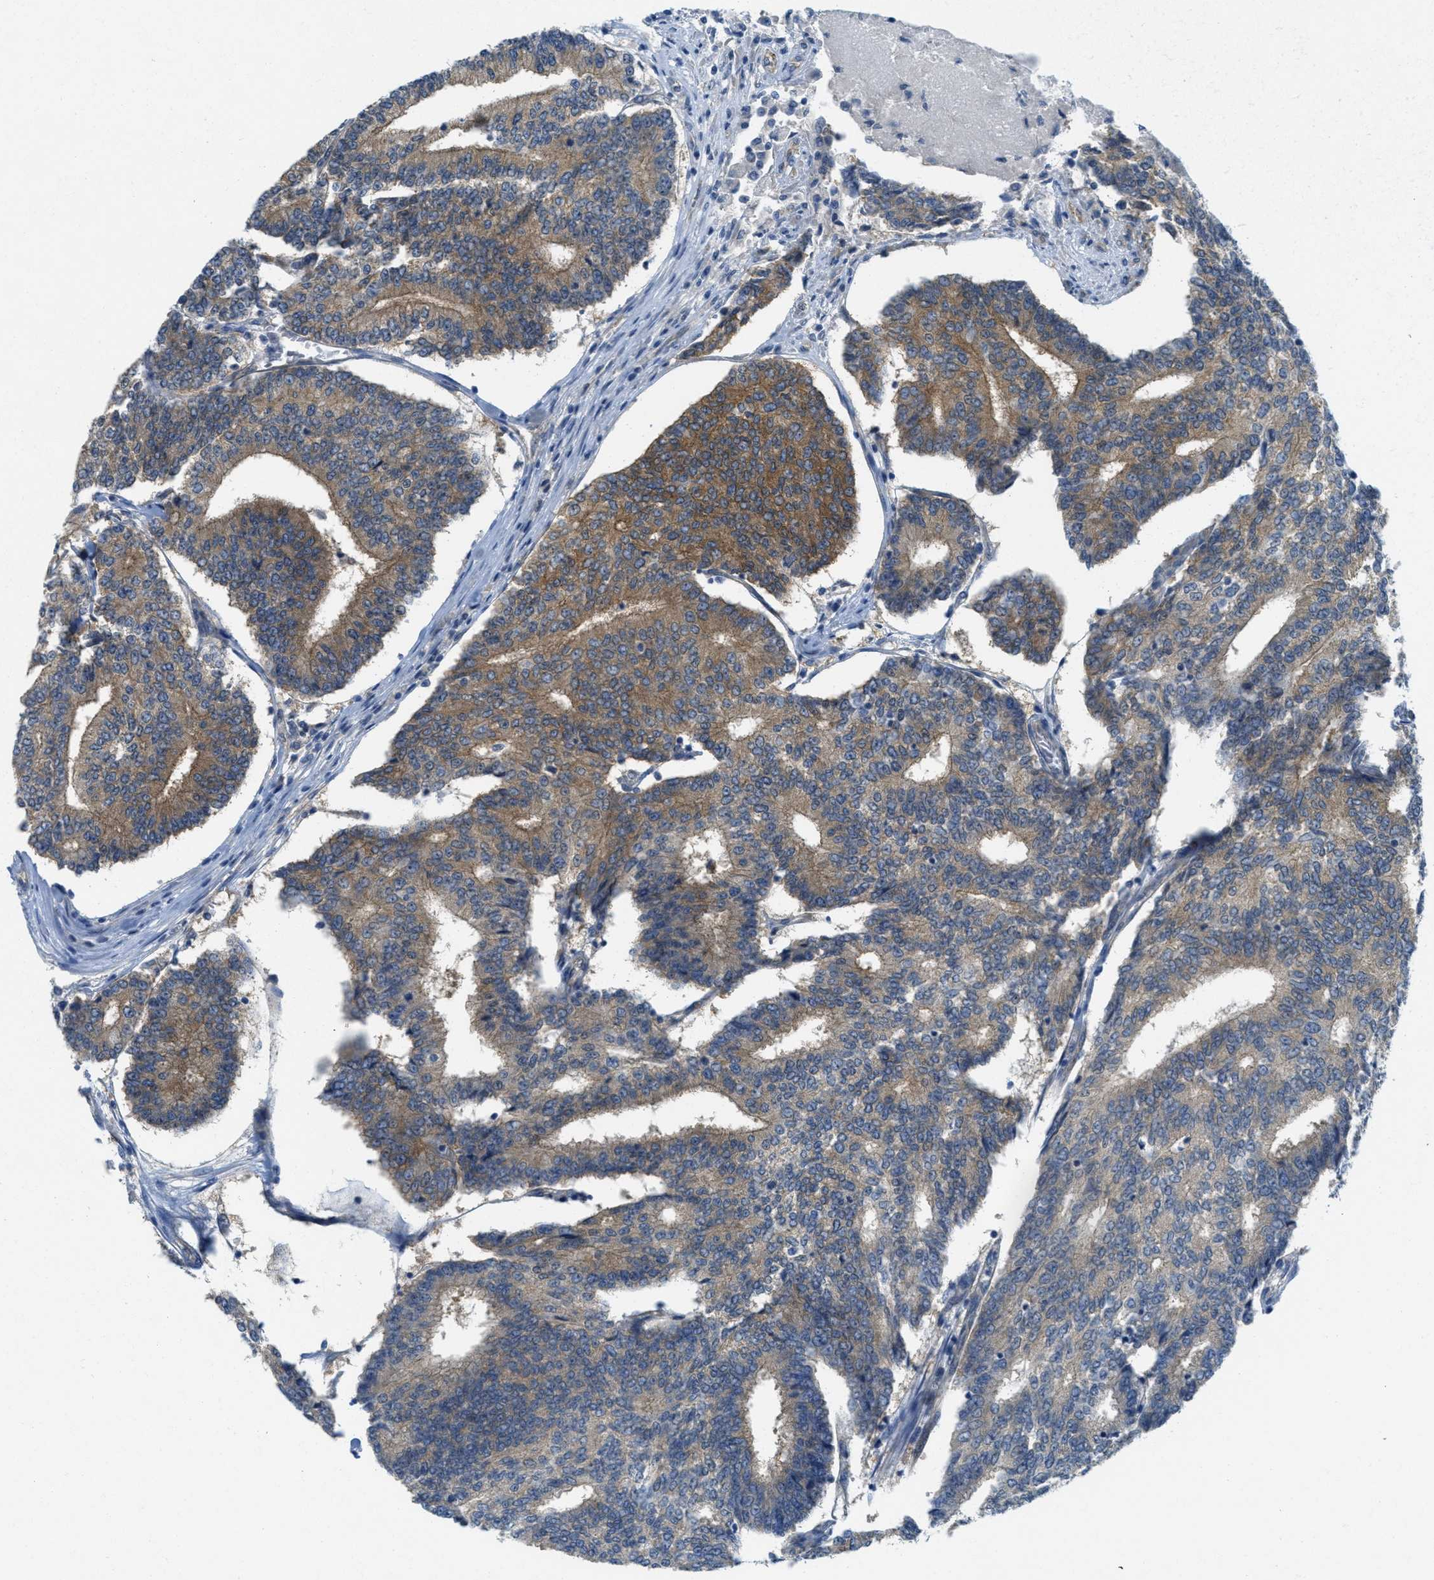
{"staining": {"intensity": "moderate", "quantity": ">75%", "location": "cytoplasmic/membranous"}, "tissue": "prostate cancer", "cell_type": "Tumor cells", "image_type": "cancer", "snomed": [{"axis": "morphology", "description": "Normal tissue, NOS"}, {"axis": "morphology", "description": "Adenocarcinoma, High grade"}, {"axis": "topography", "description": "Prostate"}, {"axis": "topography", "description": "Seminal veicle"}], "caption": "DAB (3,3'-diaminobenzidine) immunohistochemical staining of prostate cancer exhibits moderate cytoplasmic/membranous protein expression in about >75% of tumor cells. (IHC, brightfield microscopy, high magnification).", "gene": "ZFYVE9", "patient": {"sex": "male", "age": 55}}